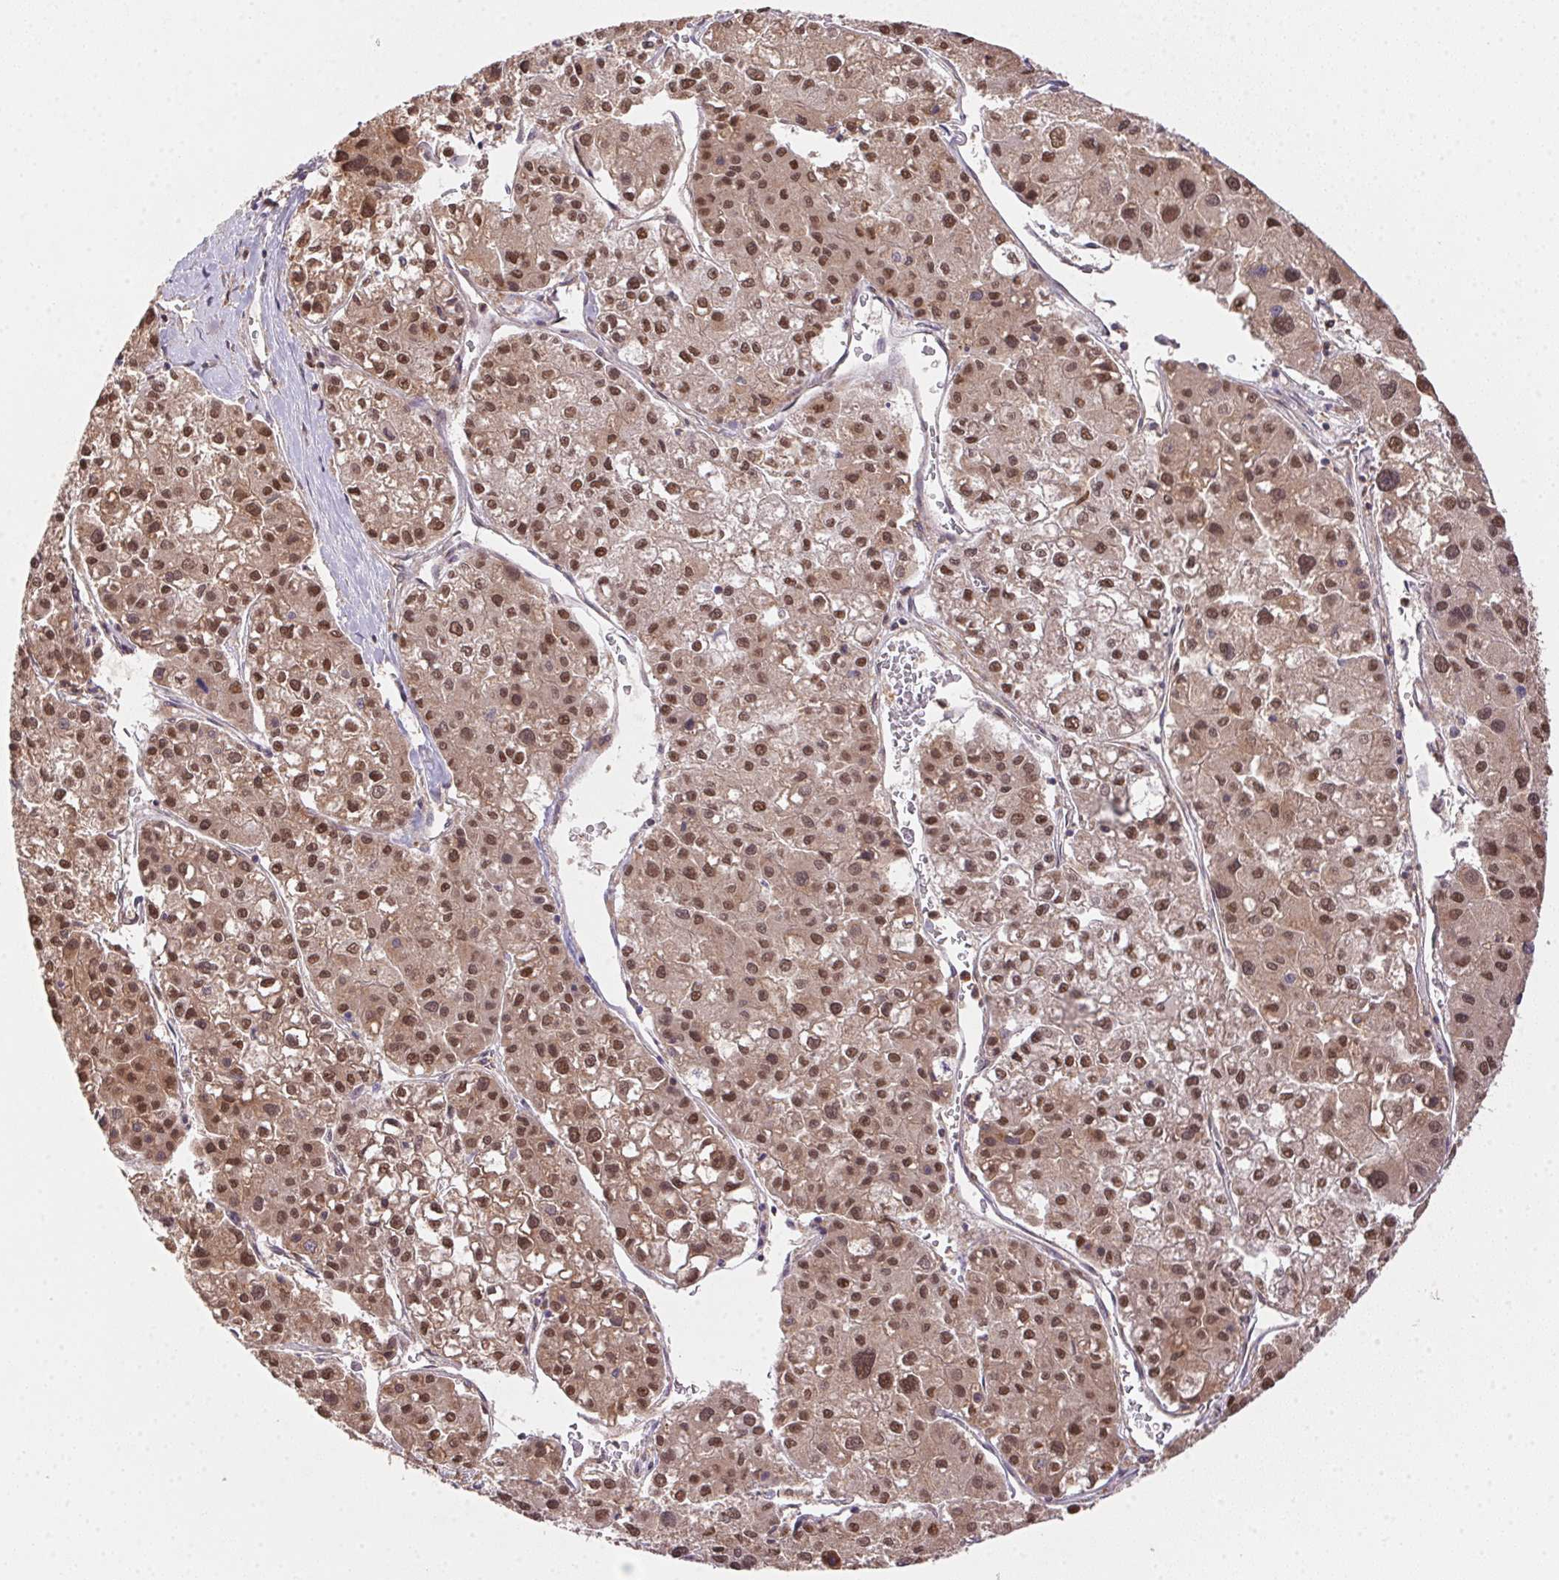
{"staining": {"intensity": "moderate", "quantity": ">75%", "location": "nuclear"}, "tissue": "liver cancer", "cell_type": "Tumor cells", "image_type": "cancer", "snomed": [{"axis": "morphology", "description": "Carcinoma, Hepatocellular, NOS"}, {"axis": "topography", "description": "Liver"}], "caption": "A histopathology image showing moderate nuclear expression in about >75% of tumor cells in liver cancer, as visualized by brown immunohistochemical staining.", "gene": "MEX3D", "patient": {"sex": "male", "age": 73}}